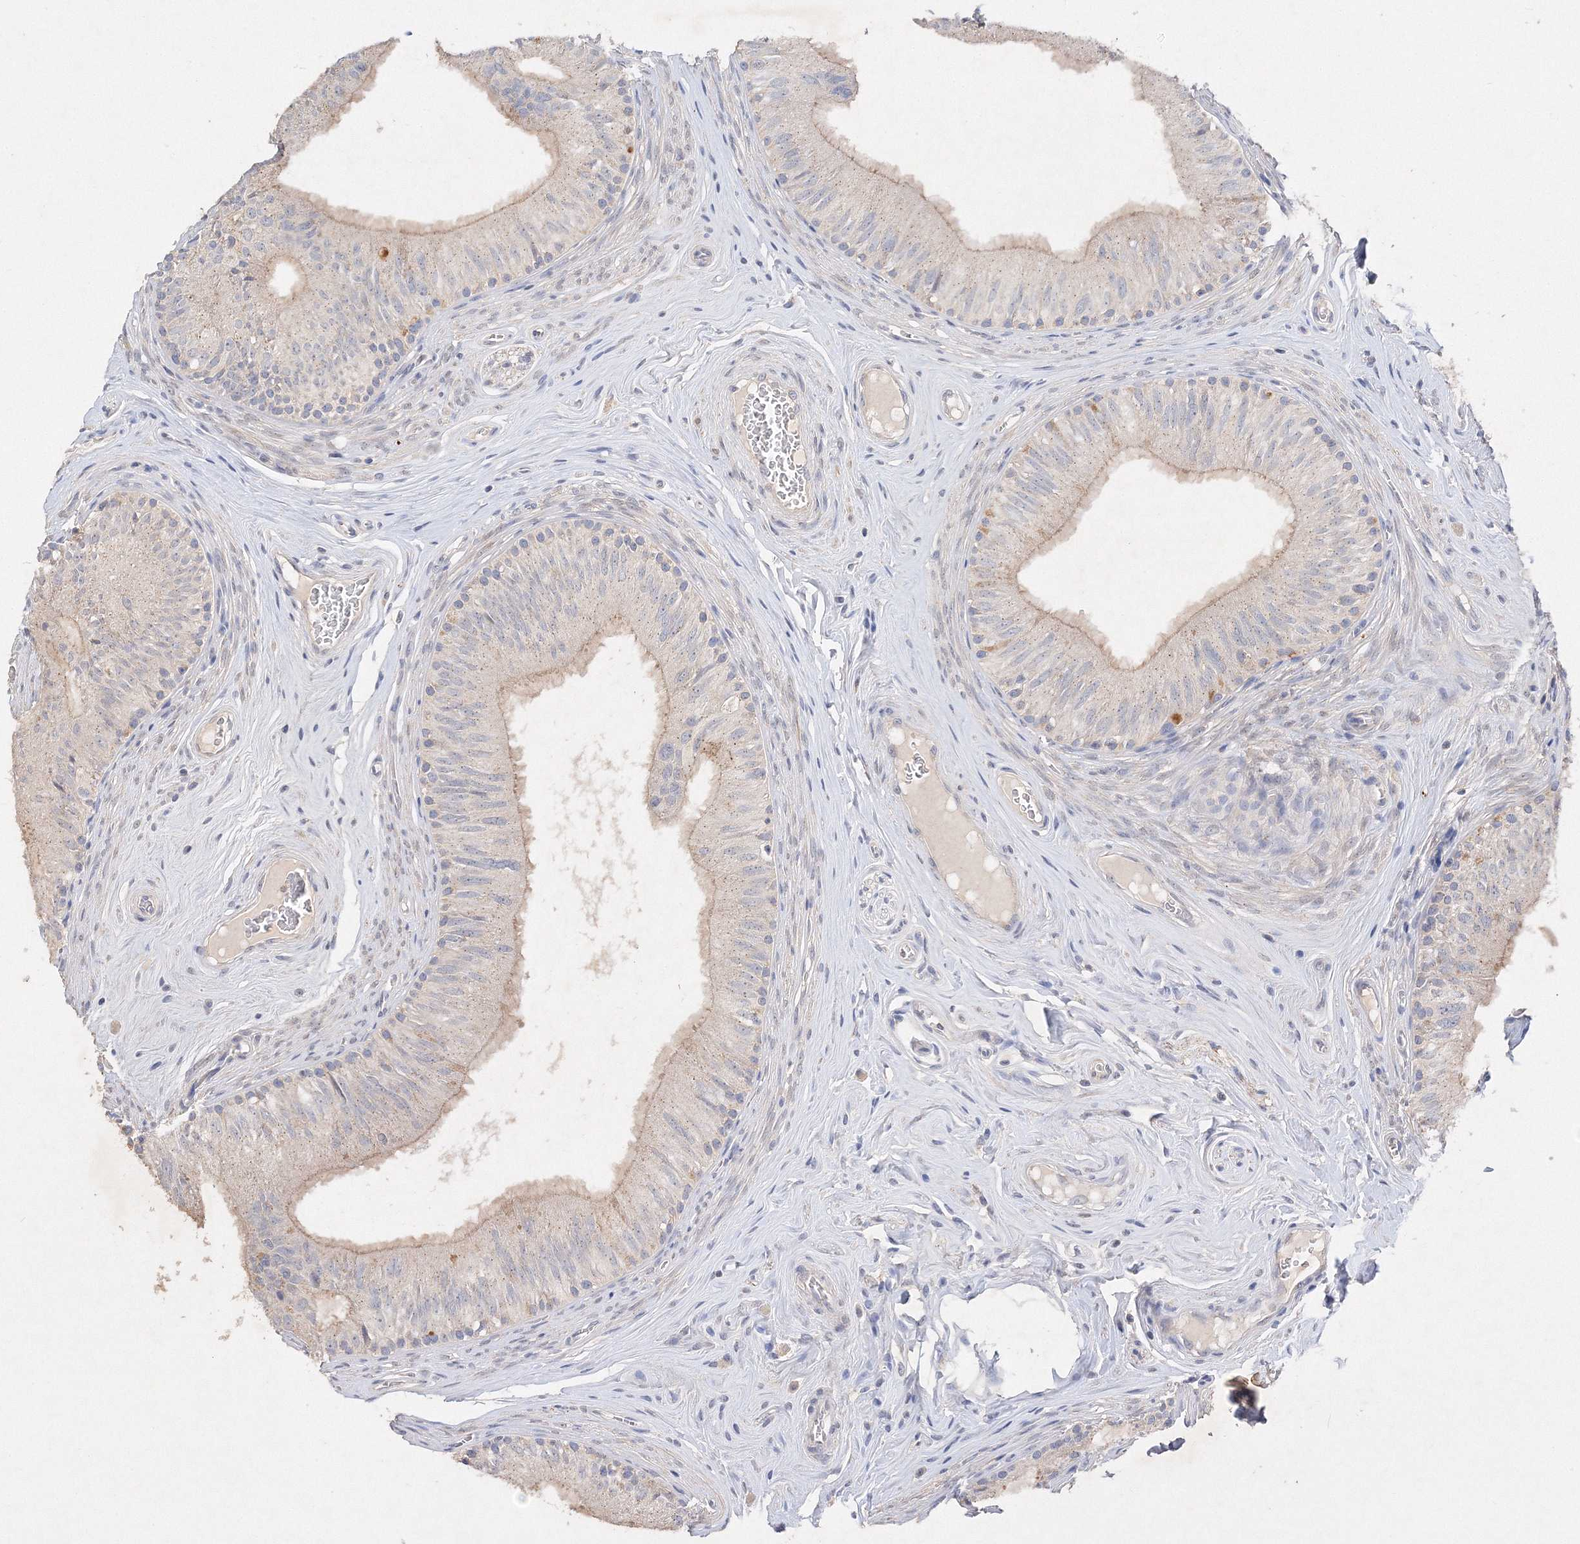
{"staining": {"intensity": "moderate", "quantity": "<25%", "location": "cytoplasmic/membranous"}, "tissue": "epididymis", "cell_type": "Glandular cells", "image_type": "normal", "snomed": [{"axis": "morphology", "description": "Normal tissue, NOS"}, {"axis": "topography", "description": "Epididymis"}], "caption": "Immunohistochemistry micrograph of unremarkable epididymis: human epididymis stained using immunohistochemistry (IHC) demonstrates low levels of moderate protein expression localized specifically in the cytoplasmic/membranous of glandular cells, appearing as a cytoplasmic/membranous brown color.", "gene": "GLS", "patient": {"sex": "male", "age": 46}}